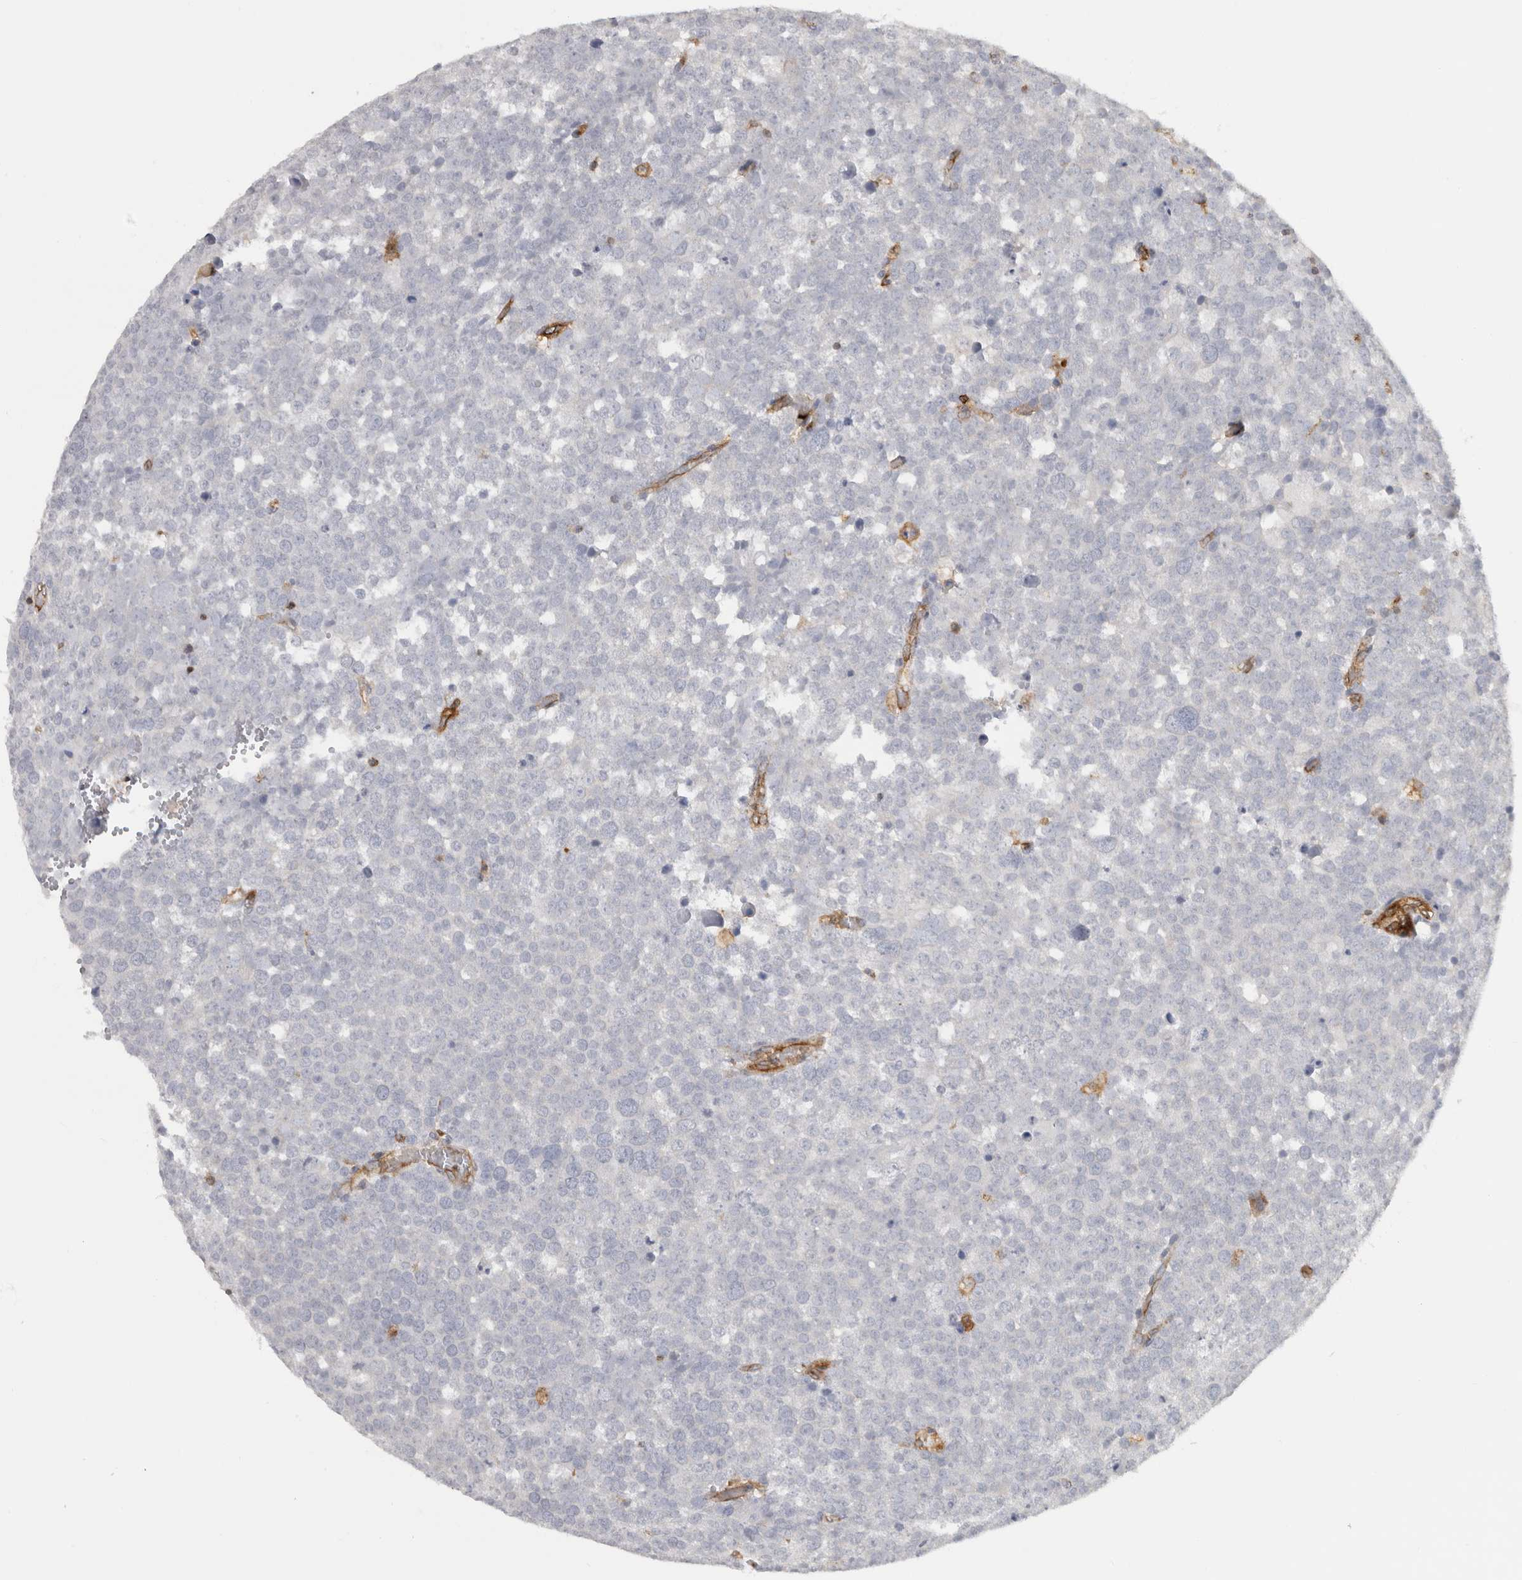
{"staining": {"intensity": "negative", "quantity": "none", "location": "none"}, "tissue": "testis cancer", "cell_type": "Tumor cells", "image_type": "cancer", "snomed": [{"axis": "morphology", "description": "Seminoma, NOS"}, {"axis": "topography", "description": "Testis"}], "caption": "The micrograph displays no significant expression in tumor cells of testis cancer (seminoma).", "gene": "HLA-E", "patient": {"sex": "male", "age": 71}}